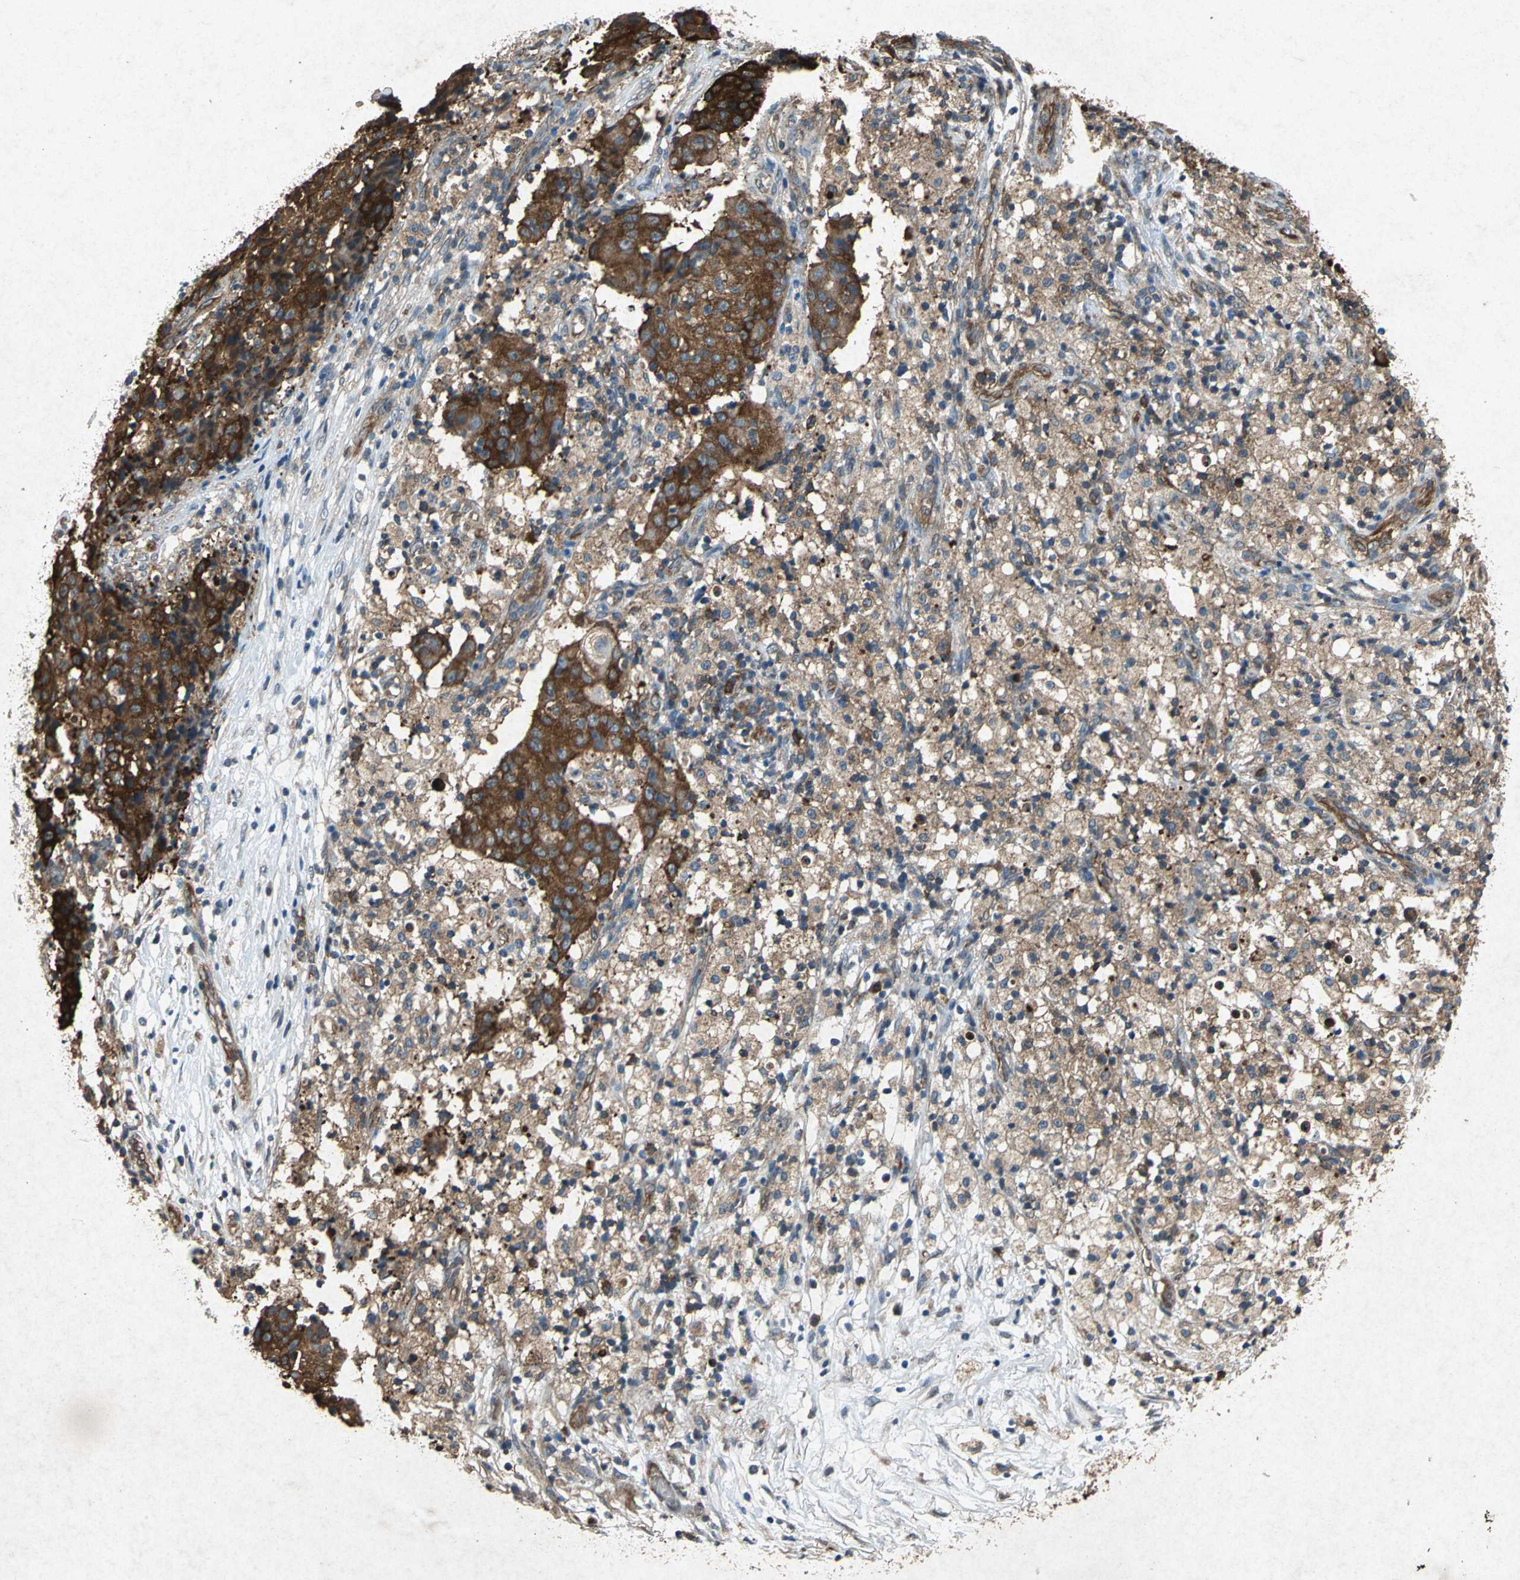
{"staining": {"intensity": "strong", "quantity": ">75%", "location": "cytoplasmic/membranous"}, "tissue": "ovarian cancer", "cell_type": "Tumor cells", "image_type": "cancer", "snomed": [{"axis": "morphology", "description": "Carcinoma, endometroid"}, {"axis": "topography", "description": "Ovary"}], "caption": "The immunohistochemical stain labels strong cytoplasmic/membranous expression in tumor cells of endometroid carcinoma (ovarian) tissue.", "gene": "HSP90AB1", "patient": {"sex": "female", "age": 42}}